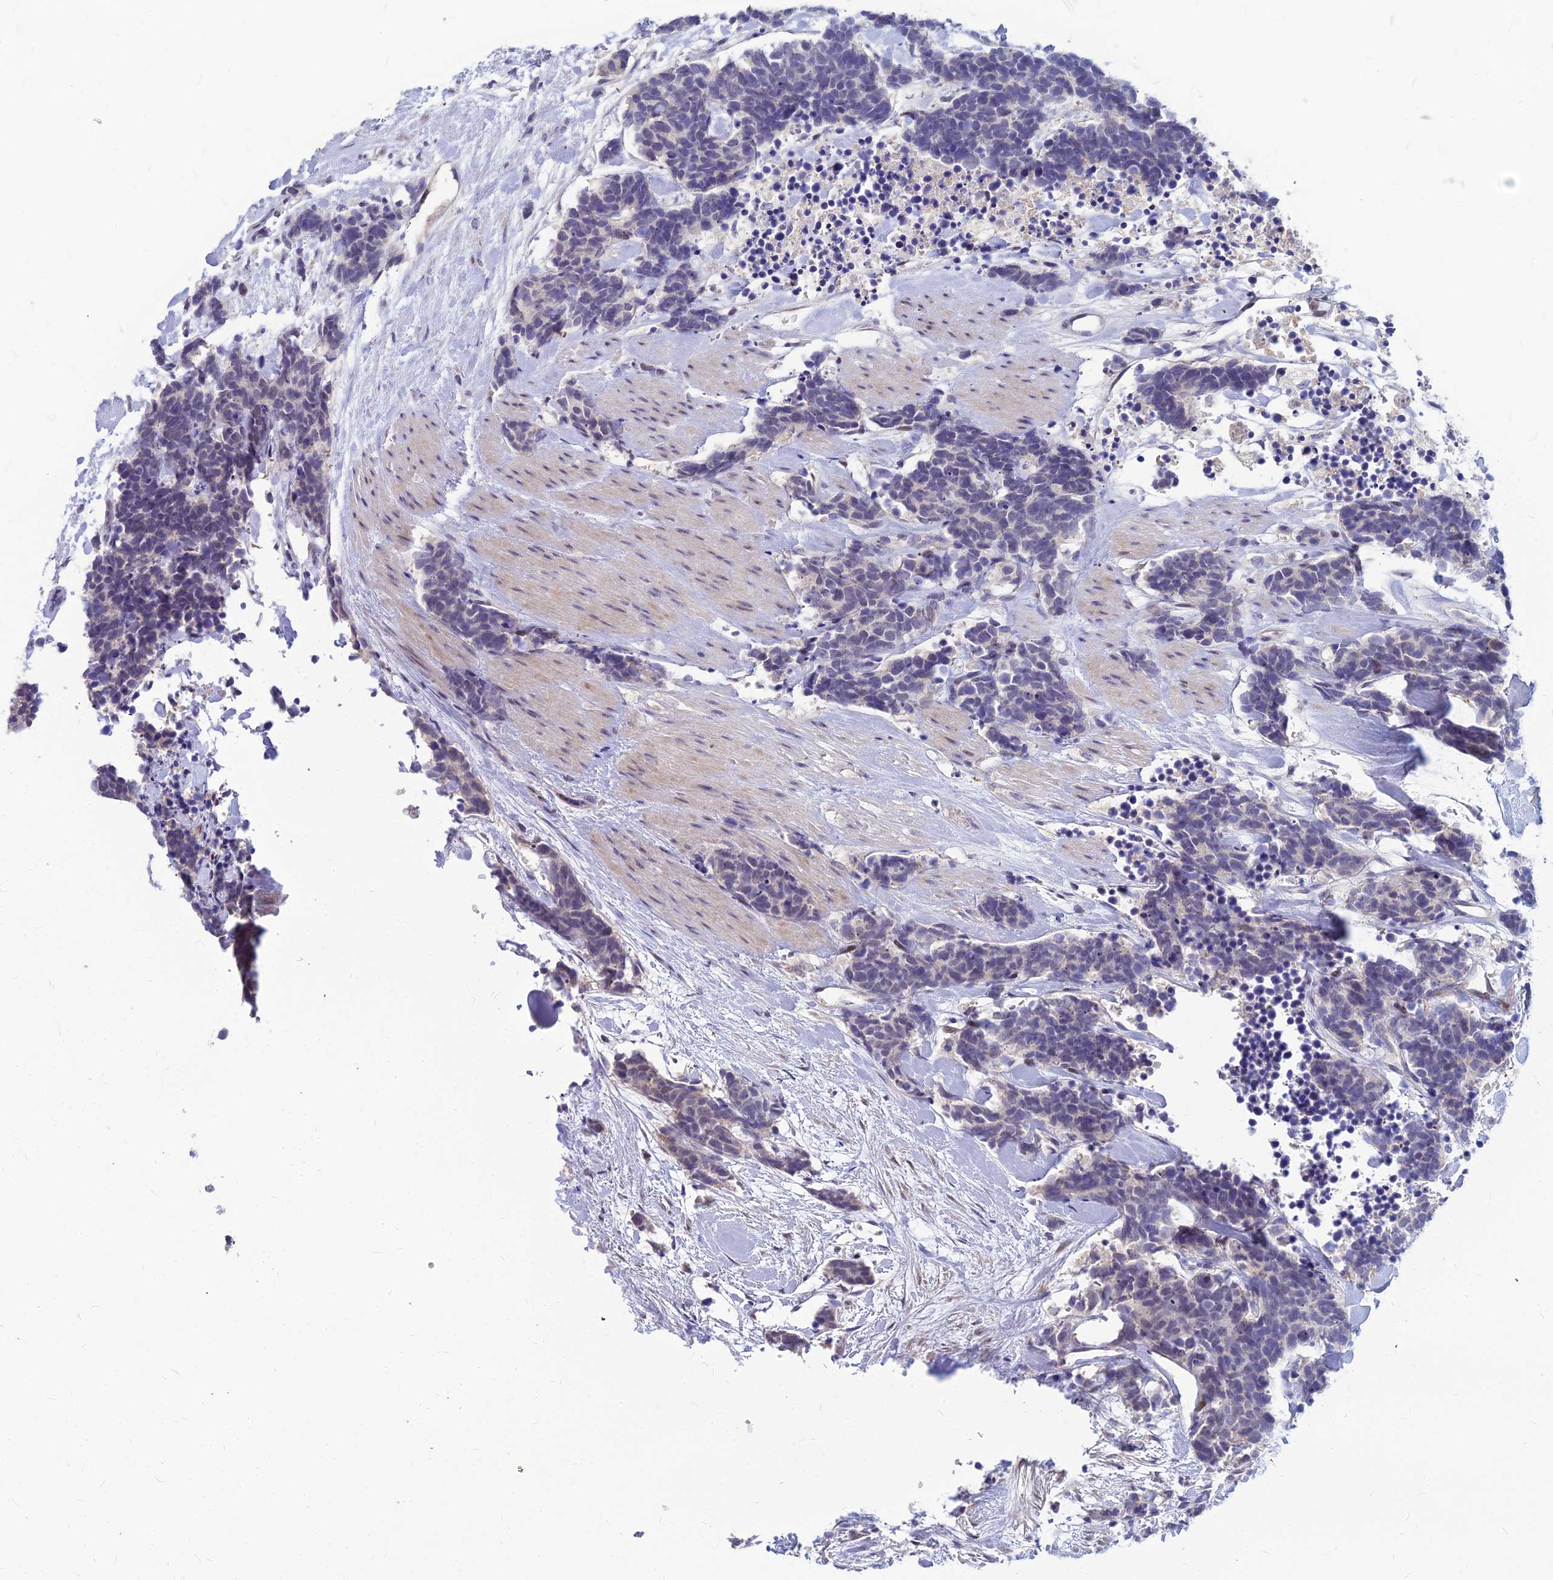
{"staining": {"intensity": "negative", "quantity": "none", "location": "none"}, "tissue": "carcinoid", "cell_type": "Tumor cells", "image_type": "cancer", "snomed": [{"axis": "morphology", "description": "Carcinoma, NOS"}, {"axis": "morphology", "description": "Carcinoid, malignant, NOS"}, {"axis": "topography", "description": "Prostate"}], "caption": "Tumor cells show no significant staining in carcinoid.", "gene": "GOLGA6D", "patient": {"sex": "male", "age": 57}}